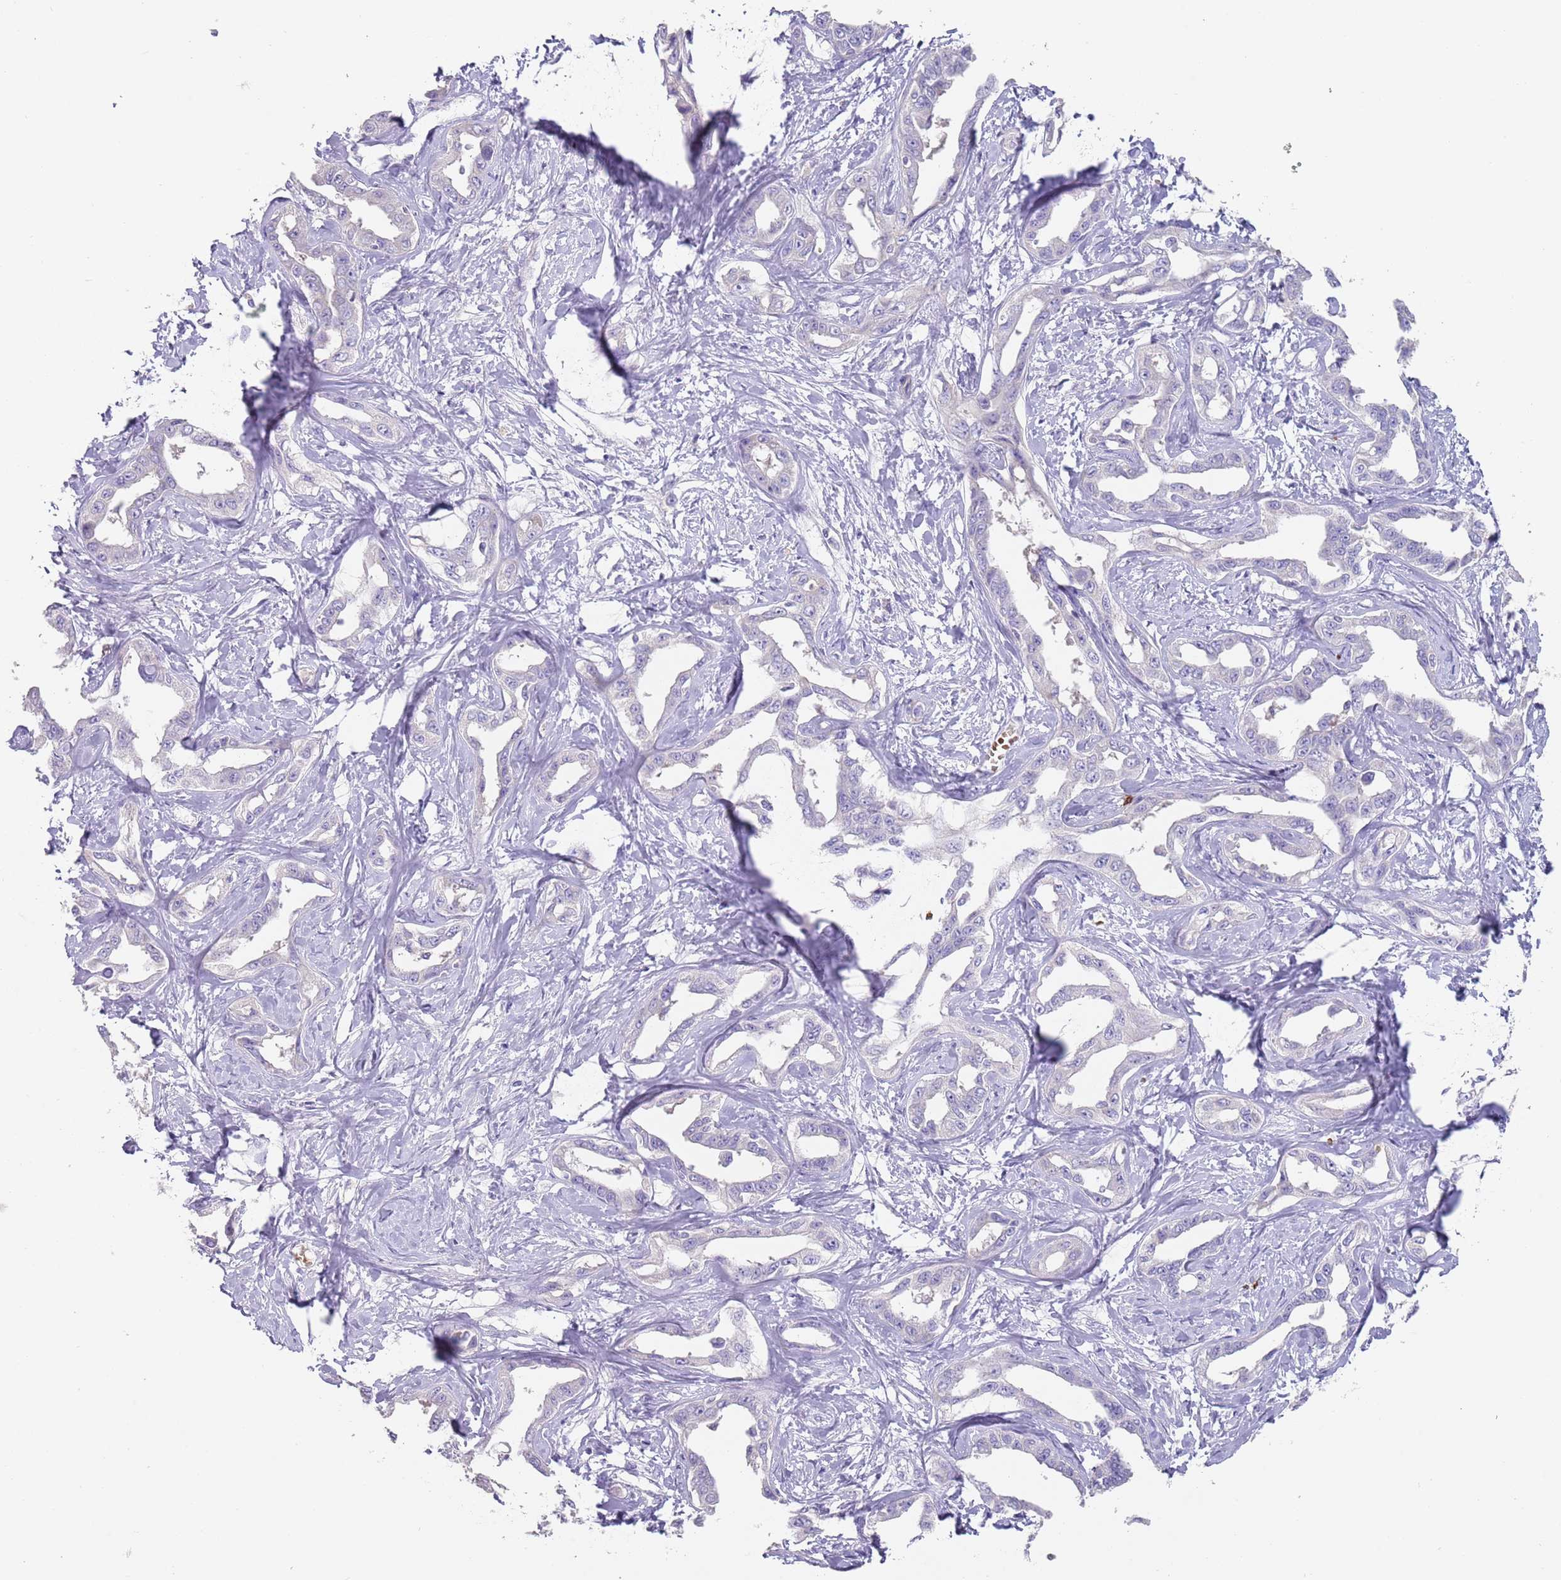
{"staining": {"intensity": "negative", "quantity": "none", "location": "none"}, "tissue": "liver cancer", "cell_type": "Tumor cells", "image_type": "cancer", "snomed": [{"axis": "morphology", "description": "Cholangiocarcinoma"}, {"axis": "topography", "description": "Liver"}], "caption": "Immunohistochemistry of human liver cancer shows no positivity in tumor cells. The staining was performed using DAB (3,3'-diaminobenzidine) to visualize the protein expression in brown, while the nuclei were stained in blue with hematoxylin (Magnification: 20x).", "gene": "TMEM251", "patient": {"sex": "male", "age": 59}}